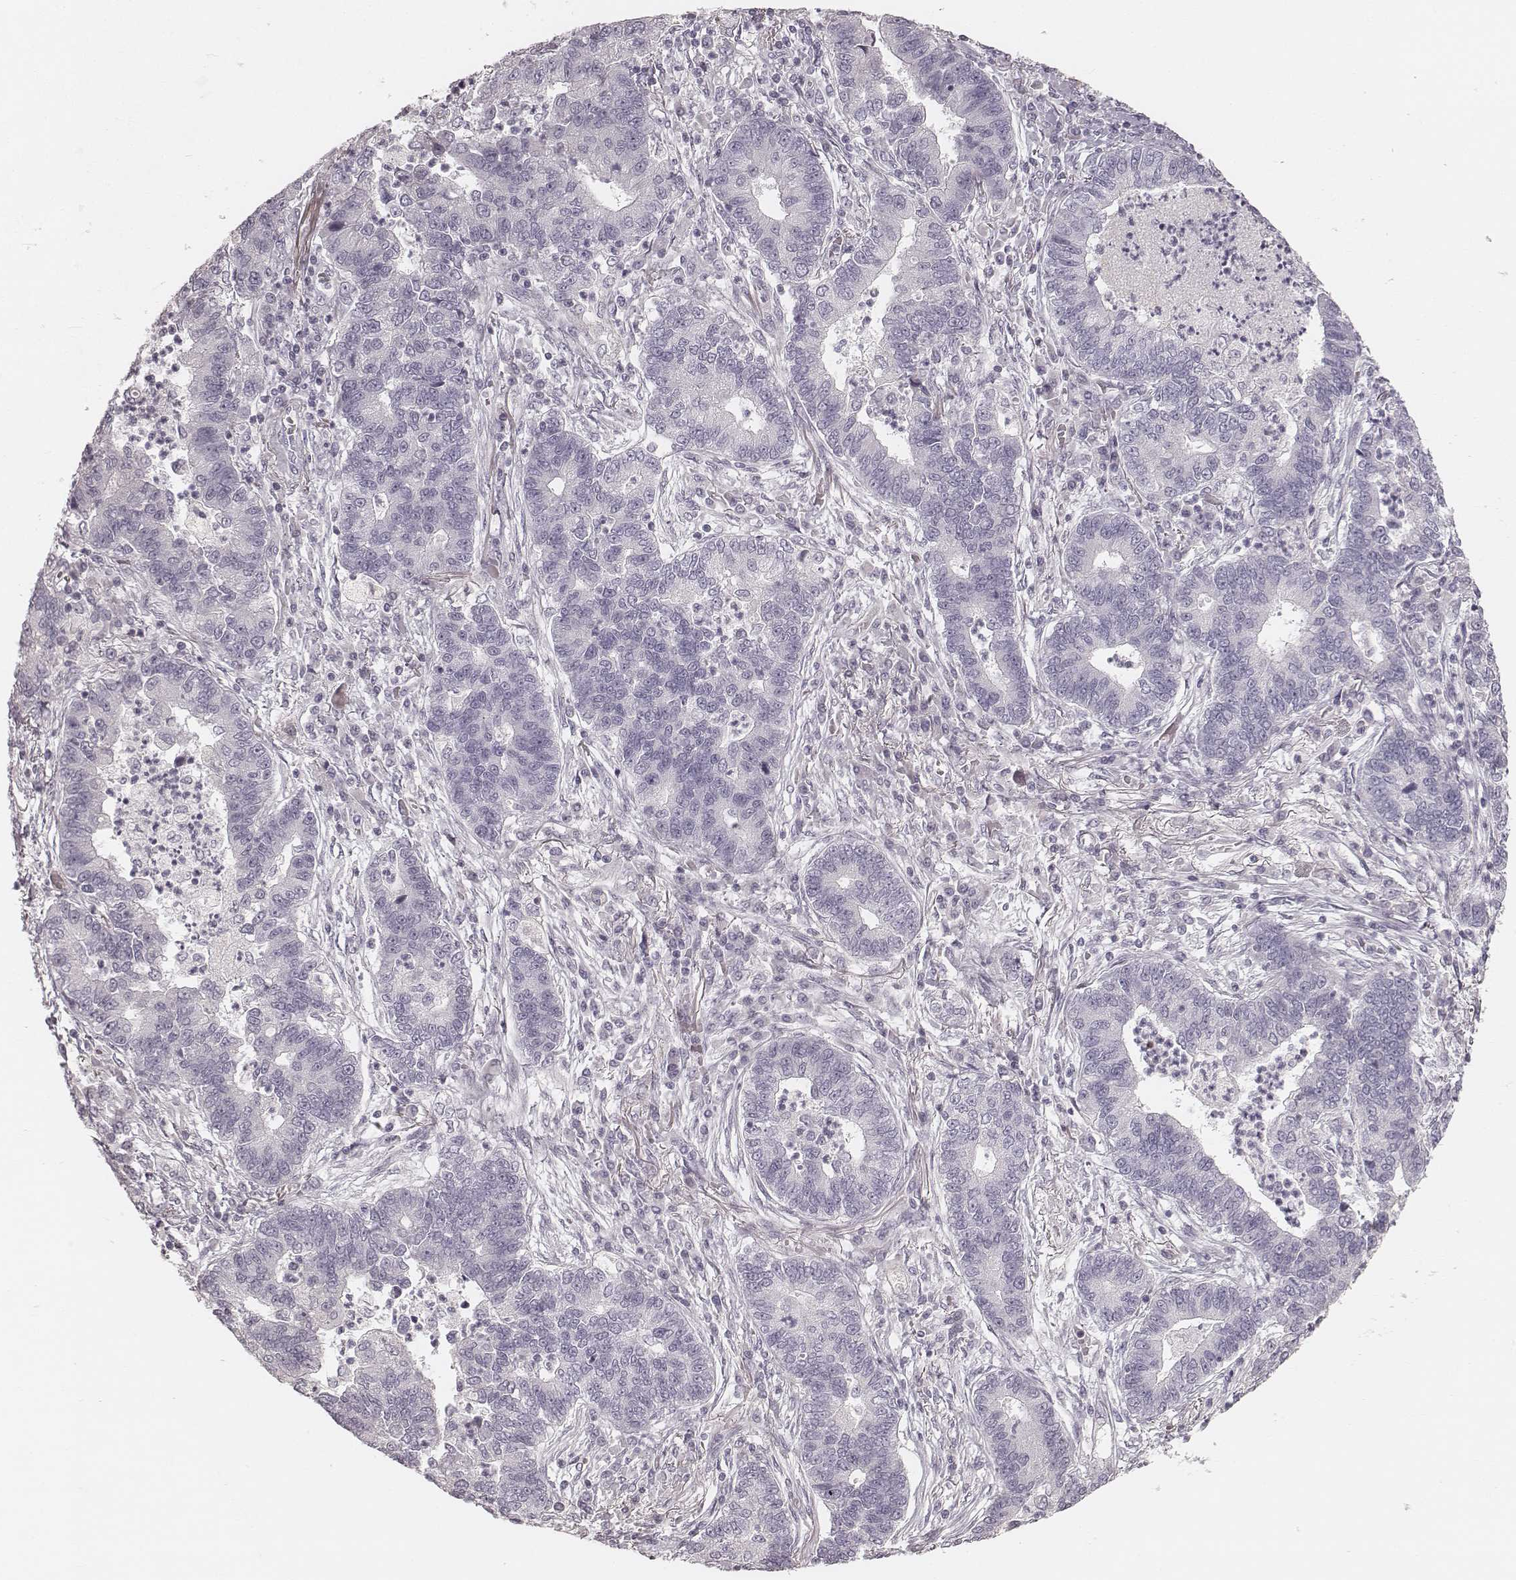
{"staining": {"intensity": "negative", "quantity": "none", "location": "none"}, "tissue": "lung cancer", "cell_type": "Tumor cells", "image_type": "cancer", "snomed": [{"axis": "morphology", "description": "Adenocarcinoma, NOS"}, {"axis": "topography", "description": "Lung"}], "caption": "Immunohistochemistry (IHC) histopathology image of lung cancer (adenocarcinoma) stained for a protein (brown), which displays no staining in tumor cells.", "gene": "SPATA24", "patient": {"sex": "female", "age": 57}}